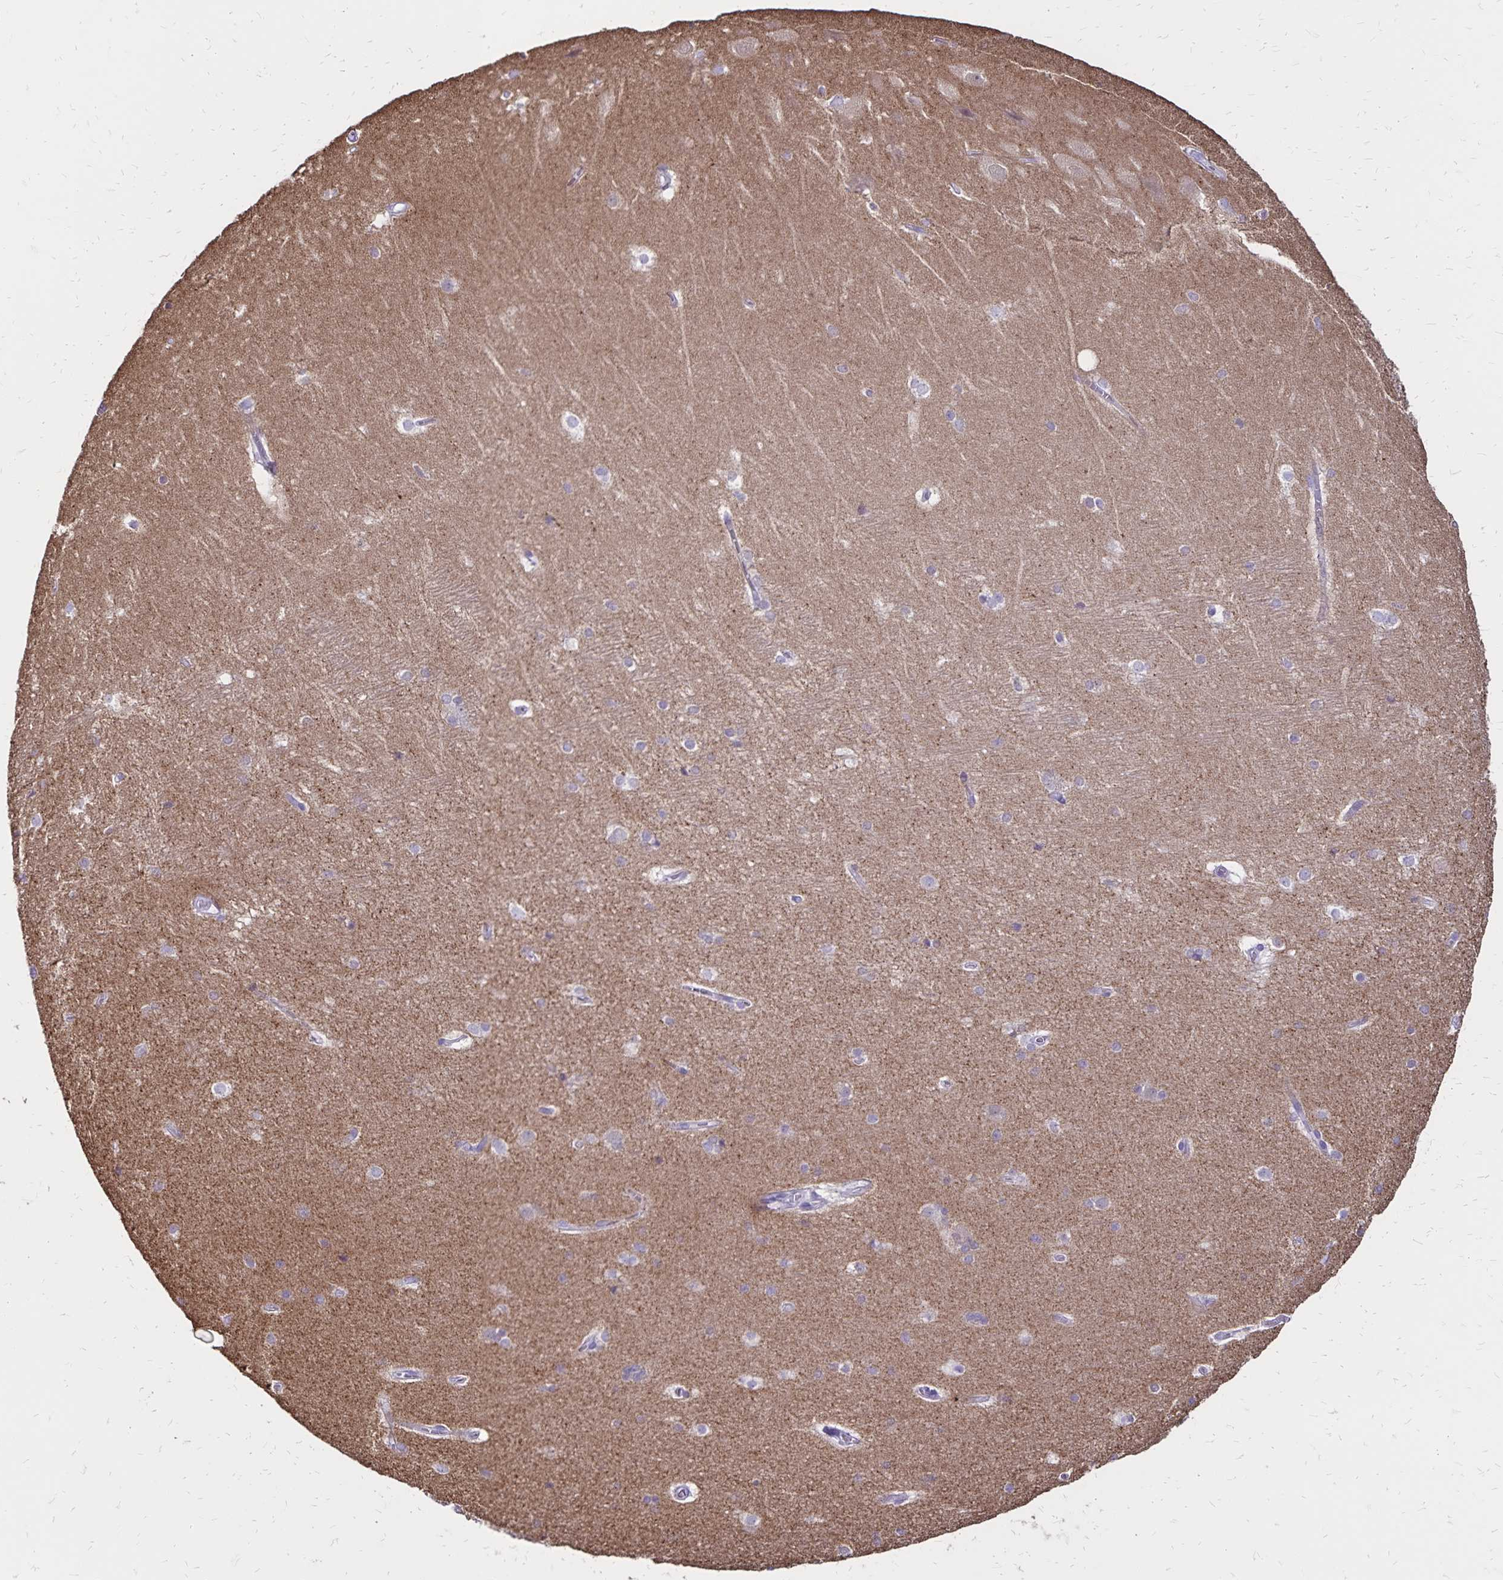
{"staining": {"intensity": "negative", "quantity": "none", "location": "none"}, "tissue": "hippocampus", "cell_type": "Glial cells", "image_type": "normal", "snomed": [{"axis": "morphology", "description": "Normal tissue, NOS"}, {"axis": "topography", "description": "Cerebral cortex"}, {"axis": "topography", "description": "Hippocampus"}], "caption": "The photomicrograph exhibits no staining of glial cells in benign hippocampus.", "gene": "SH3GL3", "patient": {"sex": "female", "age": 19}}